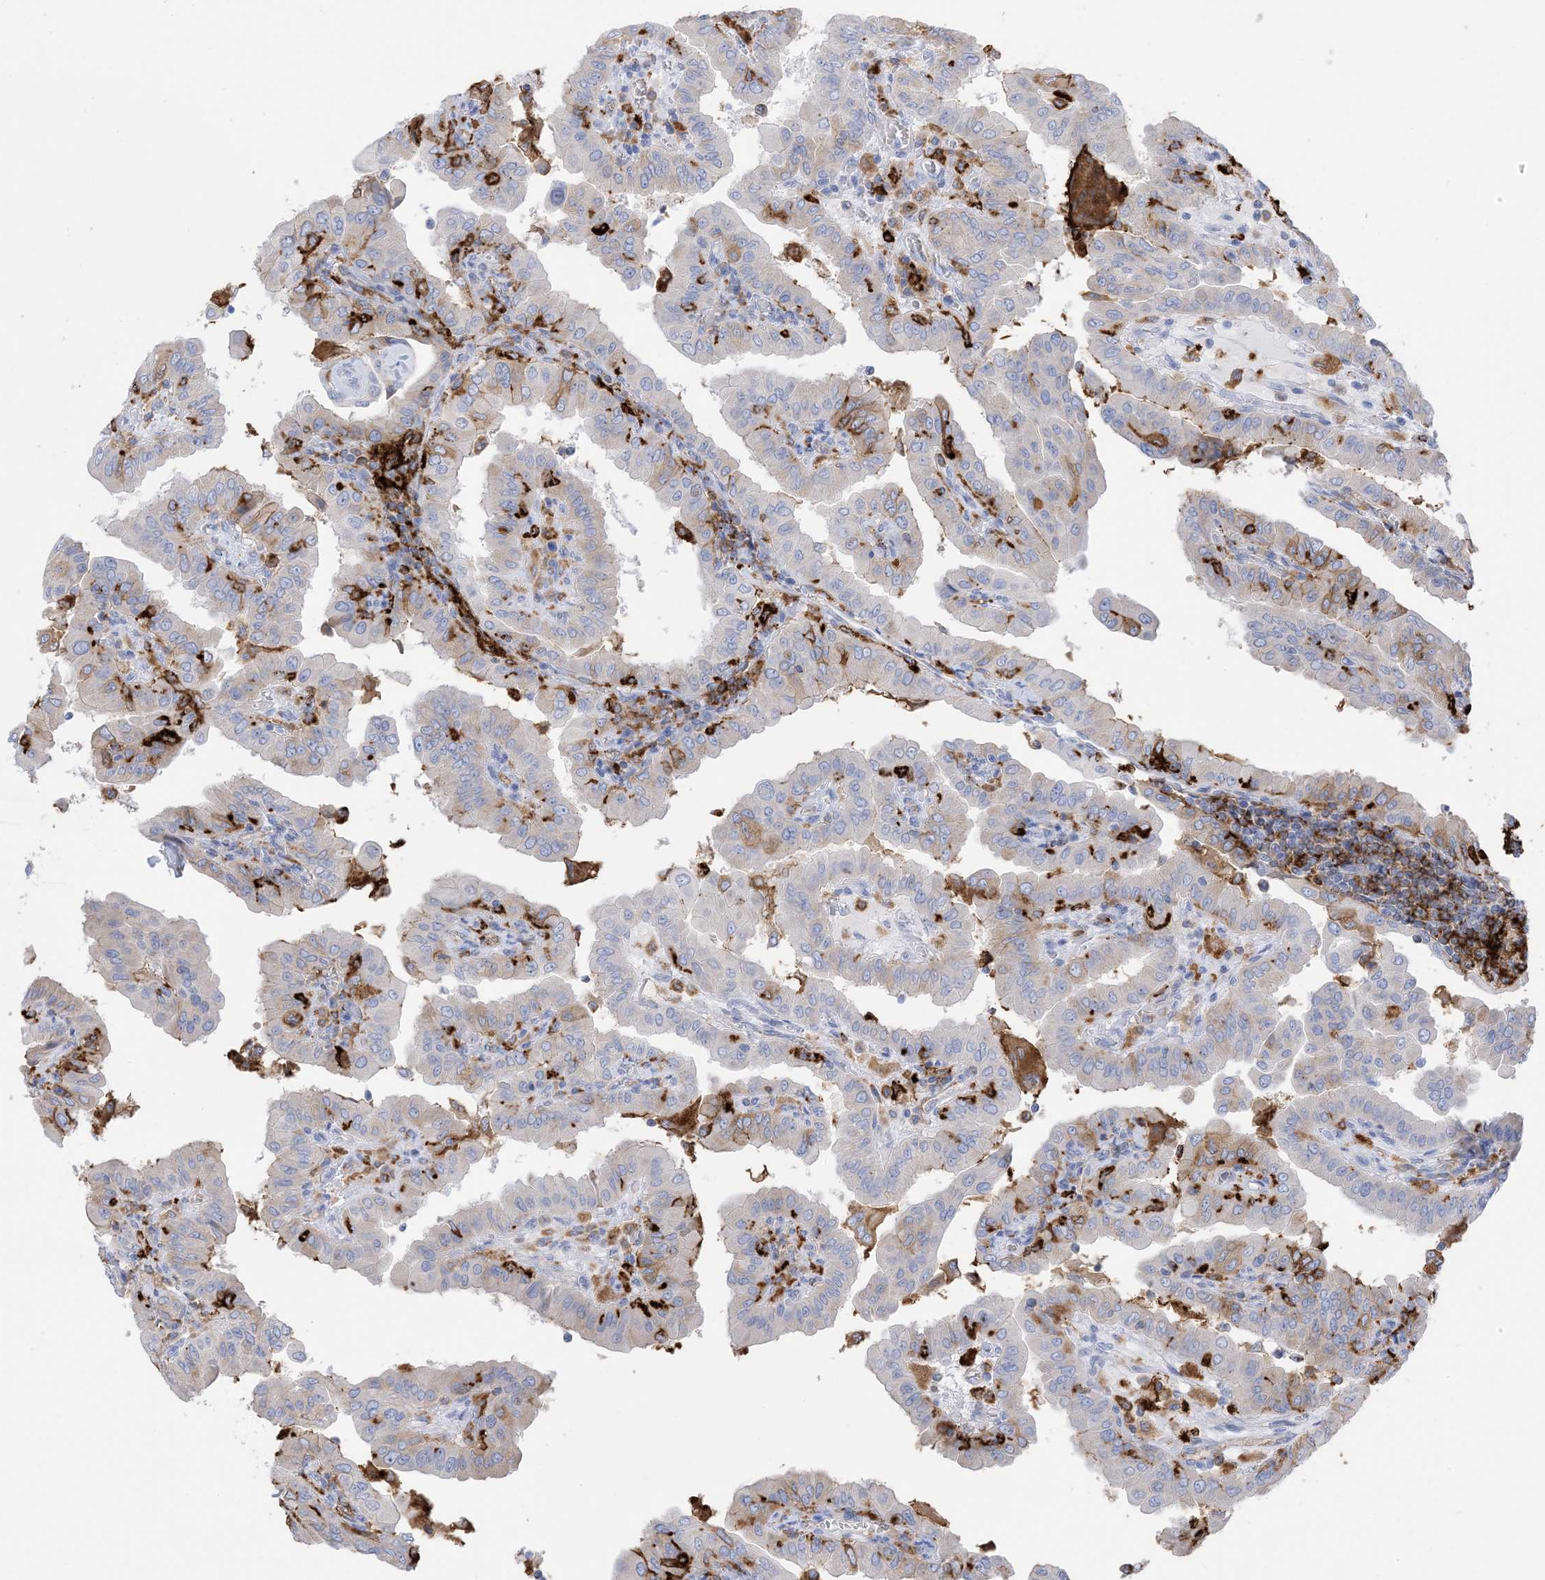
{"staining": {"intensity": "moderate", "quantity": "<25%", "location": "cytoplasmic/membranous"}, "tissue": "thyroid cancer", "cell_type": "Tumor cells", "image_type": "cancer", "snomed": [{"axis": "morphology", "description": "Papillary adenocarcinoma, NOS"}, {"axis": "topography", "description": "Thyroid gland"}], "caption": "Immunohistochemistry image of neoplastic tissue: thyroid cancer stained using immunohistochemistry reveals low levels of moderate protein expression localized specifically in the cytoplasmic/membranous of tumor cells, appearing as a cytoplasmic/membranous brown color.", "gene": "DPH3", "patient": {"sex": "male", "age": 33}}